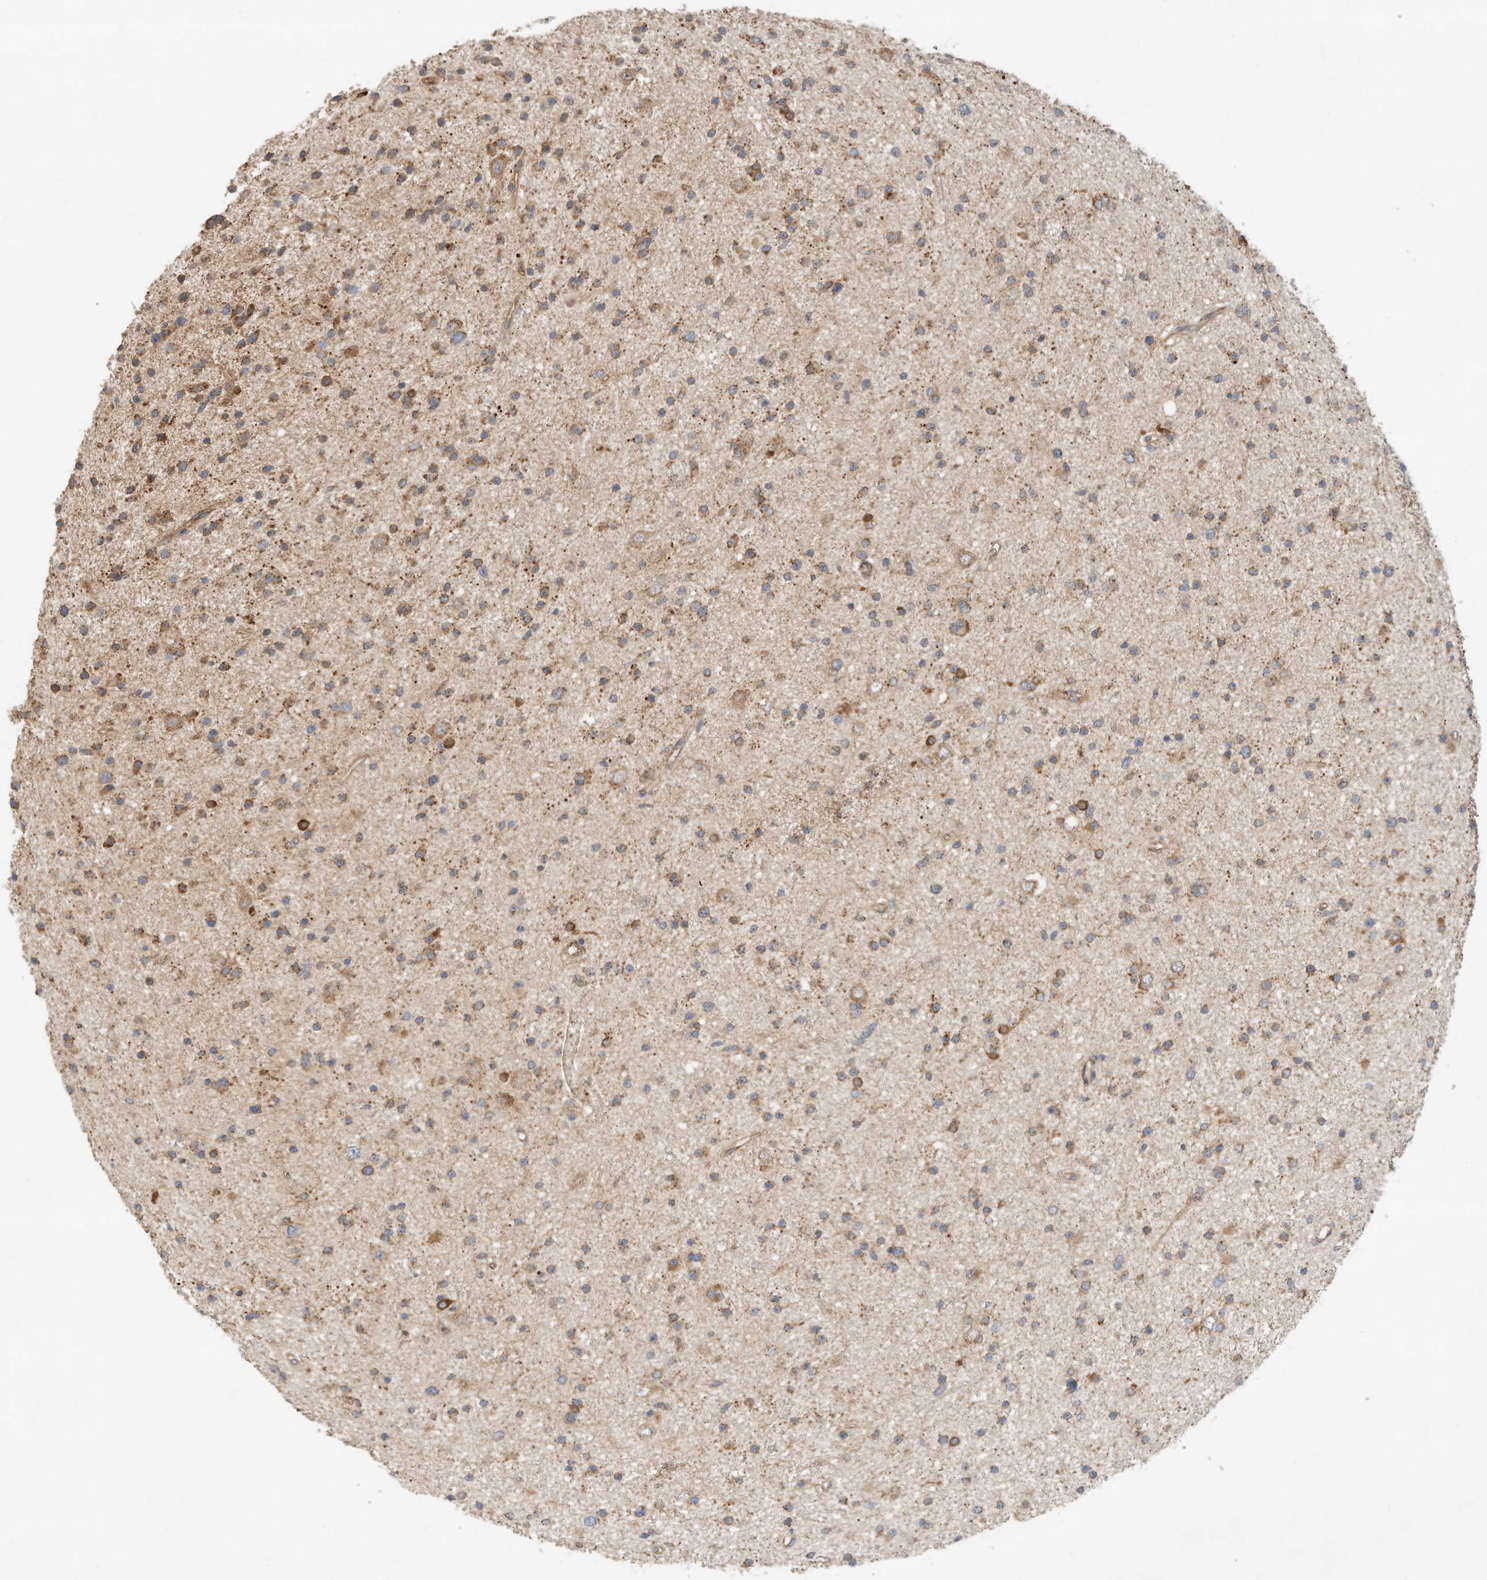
{"staining": {"intensity": "moderate", "quantity": ">75%", "location": "cytoplasmic/membranous"}, "tissue": "glioma", "cell_type": "Tumor cells", "image_type": "cancer", "snomed": [{"axis": "morphology", "description": "Glioma, malignant, Low grade"}, {"axis": "topography", "description": "Cerebral cortex"}], "caption": "Immunohistochemistry of low-grade glioma (malignant) displays medium levels of moderate cytoplasmic/membranous positivity in approximately >75% of tumor cells.", "gene": "CPAMD8", "patient": {"sex": "female", "age": 39}}